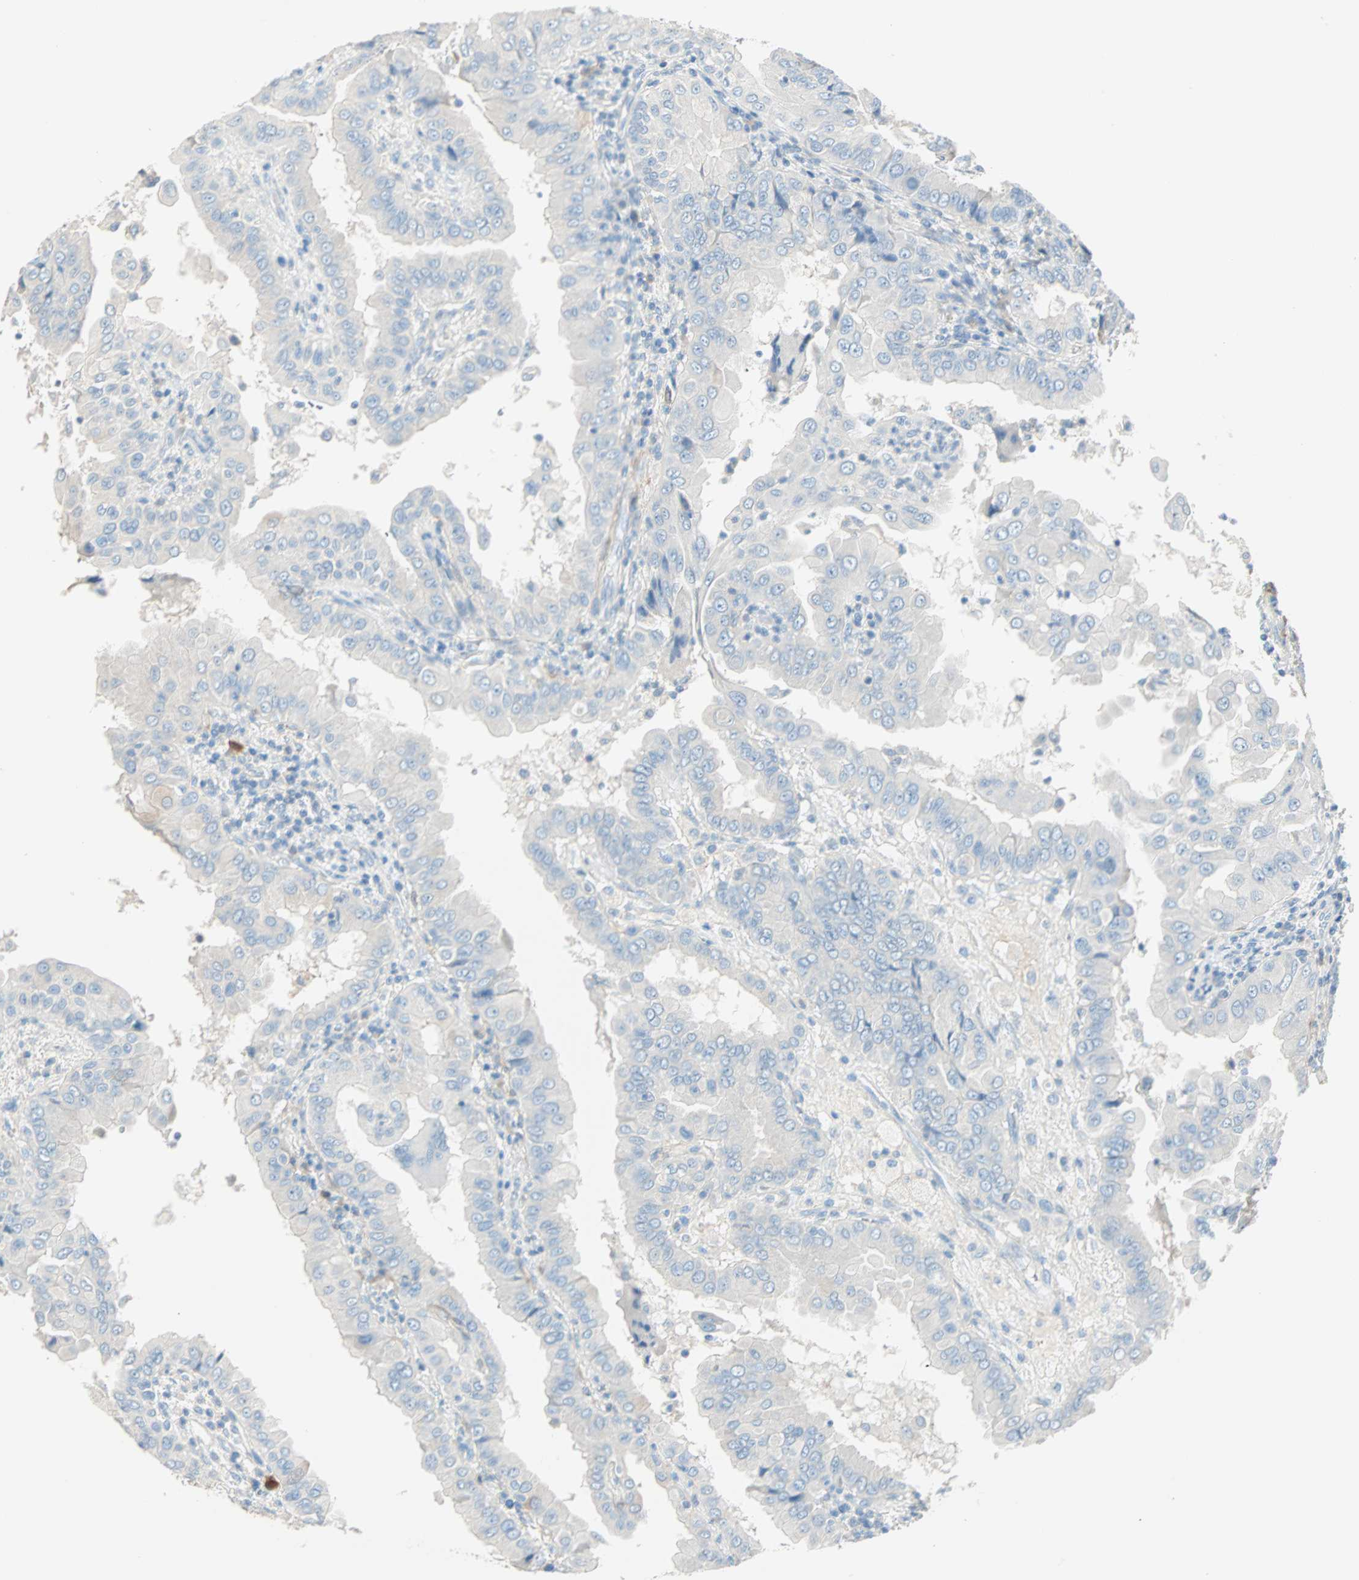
{"staining": {"intensity": "negative", "quantity": "none", "location": "none"}, "tissue": "thyroid cancer", "cell_type": "Tumor cells", "image_type": "cancer", "snomed": [{"axis": "morphology", "description": "Papillary adenocarcinoma, NOS"}, {"axis": "topography", "description": "Thyroid gland"}], "caption": "Immunohistochemical staining of human thyroid papillary adenocarcinoma exhibits no significant expression in tumor cells. (DAB (3,3'-diaminobenzidine) immunohistochemistry, high magnification).", "gene": "ATF6", "patient": {"sex": "male", "age": 20}}